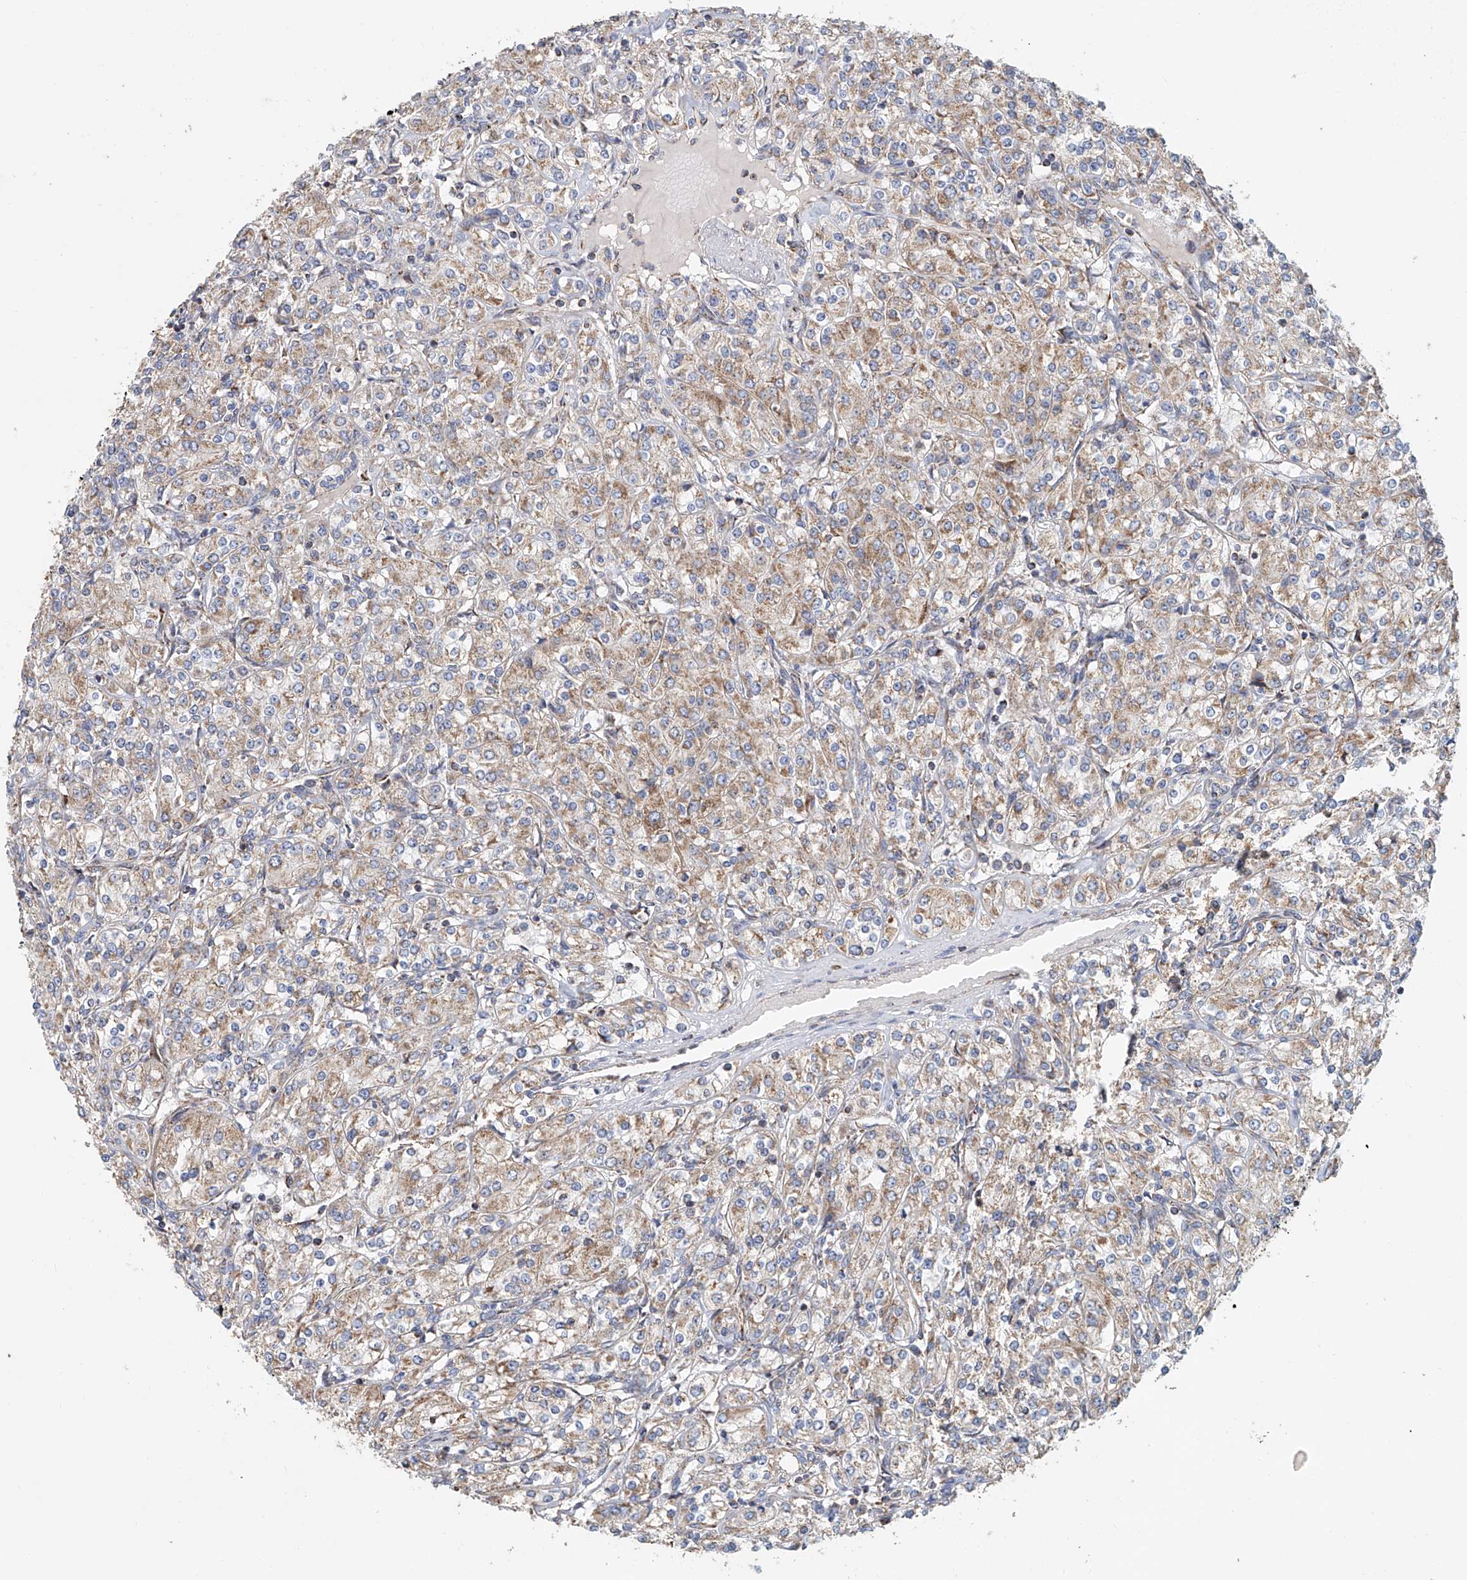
{"staining": {"intensity": "weak", "quantity": ">75%", "location": "cytoplasmic/membranous"}, "tissue": "renal cancer", "cell_type": "Tumor cells", "image_type": "cancer", "snomed": [{"axis": "morphology", "description": "Adenocarcinoma, NOS"}, {"axis": "topography", "description": "Kidney"}], "caption": "Immunohistochemistry staining of adenocarcinoma (renal), which exhibits low levels of weak cytoplasmic/membranous positivity in about >75% of tumor cells indicating weak cytoplasmic/membranous protein expression. The staining was performed using DAB (3,3'-diaminobenzidine) (brown) for protein detection and nuclei were counterstained in hematoxylin (blue).", "gene": "MCL1", "patient": {"sex": "male", "age": 77}}